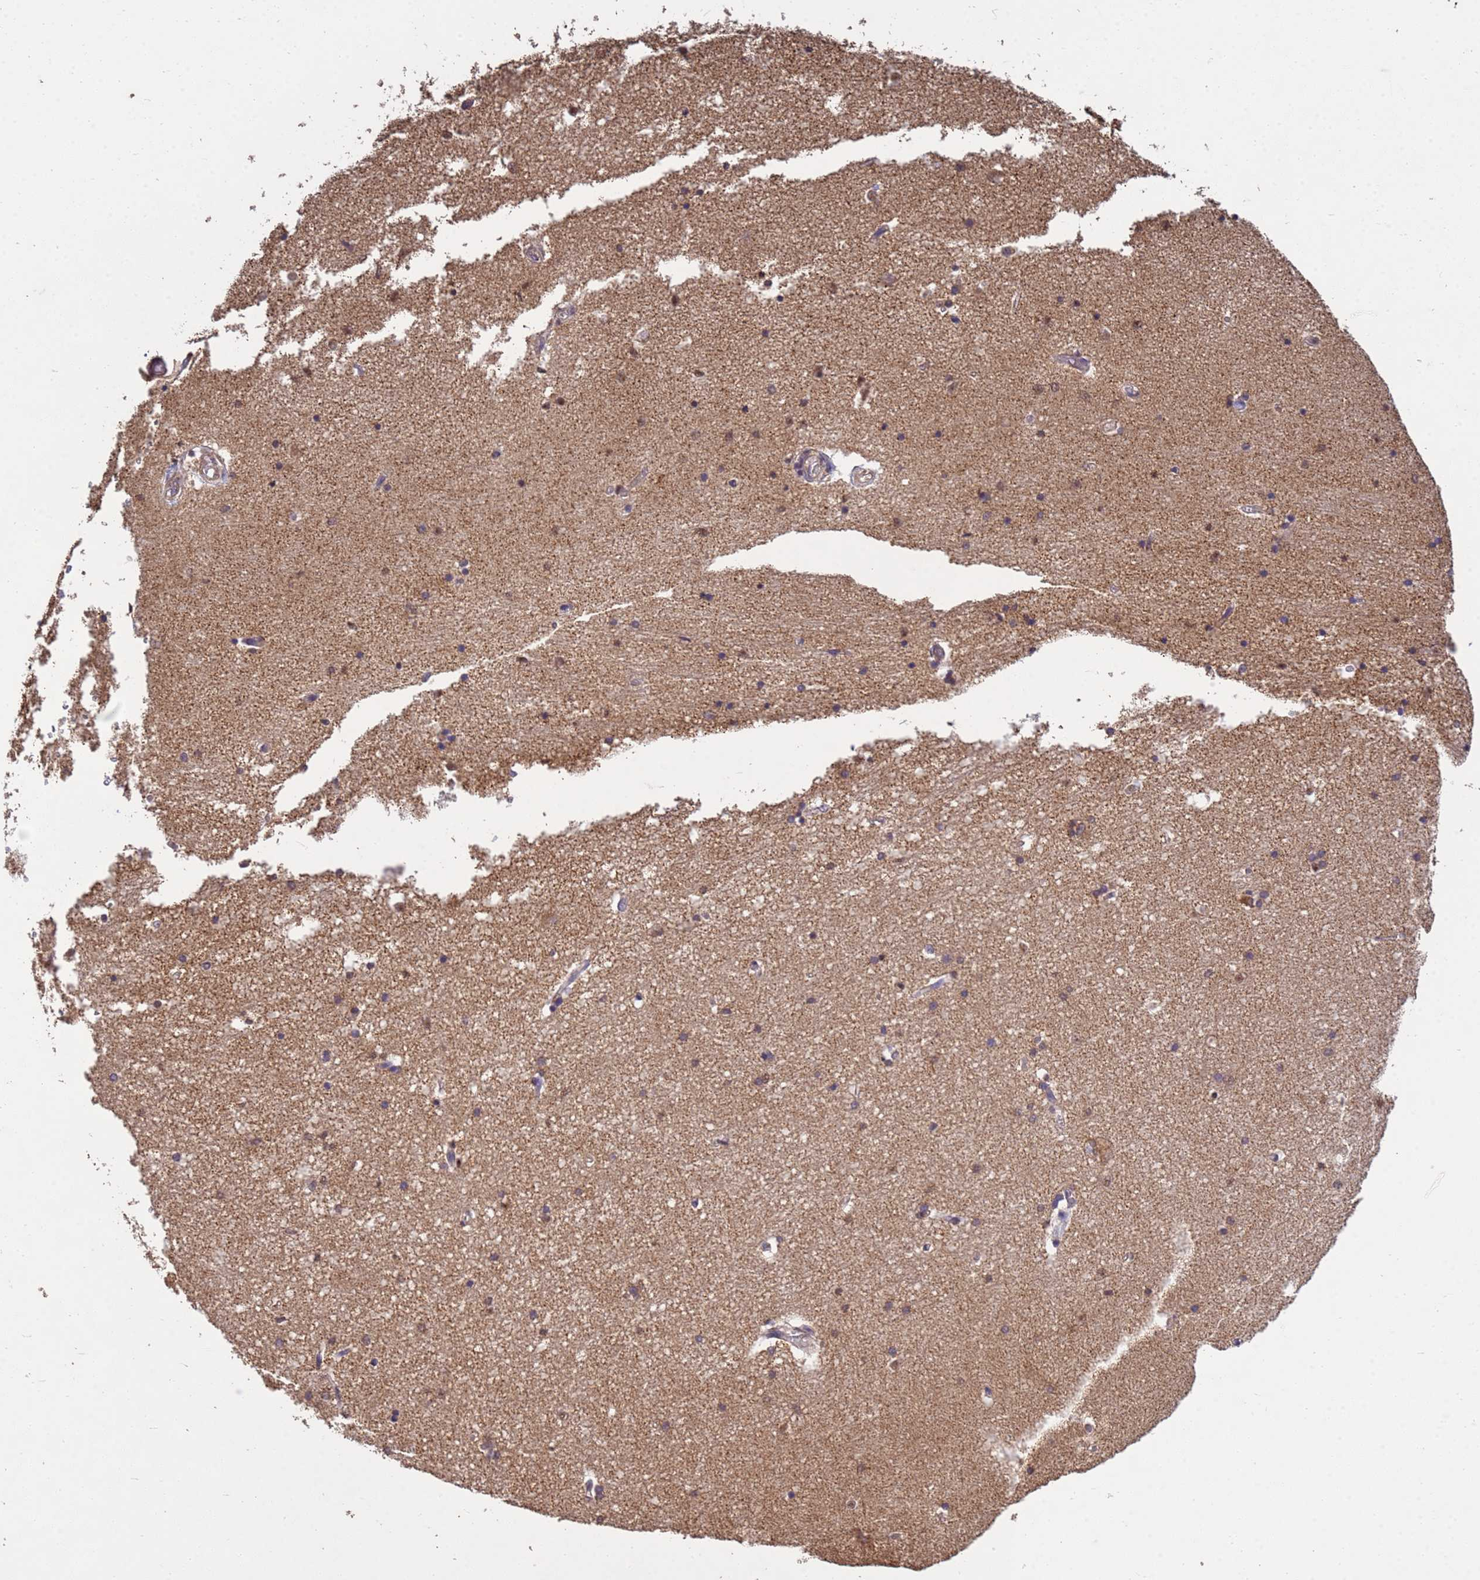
{"staining": {"intensity": "moderate", "quantity": "25%-75%", "location": "cytoplasmic/membranous"}, "tissue": "hippocampus", "cell_type": "Glial cells", "image_type": "normal", "snomed": [{"axis": "morphology", "description": "Normal tissue, NOS"}, {"axis": "topography", "description": "Hippocampus"}], "caption": "Immunohistochemistry image of benign hippocampus: human hippocampus stained using immunohistochemistry reveals medium levels of moderate protein expression localized specifically in the cytoplasmic/membranous of glial cells, appearing as a cytoplasmic/membranous brown color.", "gene": "P2RX7", "patient": {"sex": "male", "age": 45}}